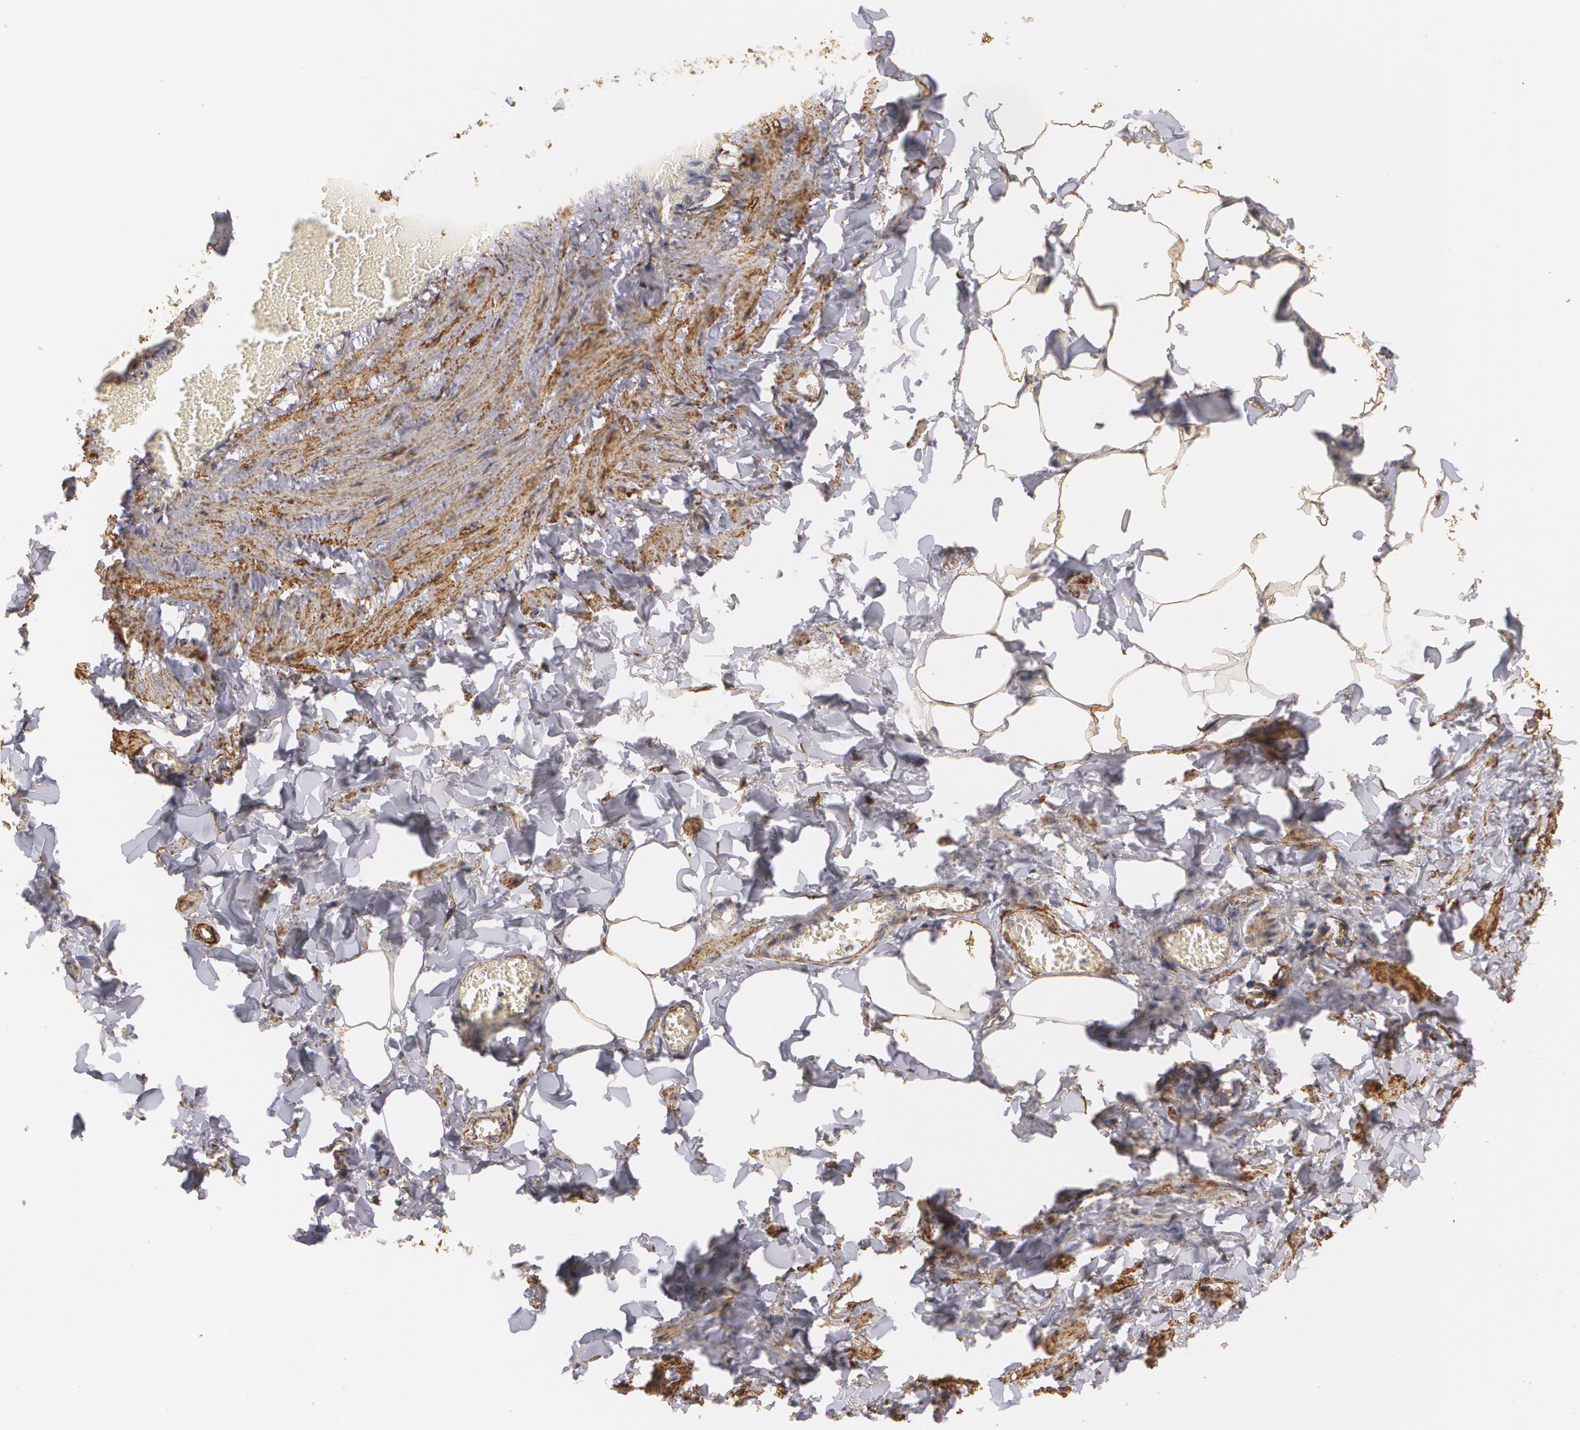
{"staining": {"intensity": "strong", "quantity": ">75%", "location": "cytoplasmic/membranous"}, "tissue": "adipose tissue", "cell_type": "Adipocytes", "image_type": "normal", "snomed": [{"axis": "morphology", "description": "Normal tissue, NOS"}, {"axis": "topography", "description": "Vascular tissue"}], "caption": "This histopathology image shows immunohistochemistry staining of unremarkable human adipose tissue, with high strong cytoplasmic/membranous expression in approximately >75% of adipocytes.", "gene": "CYB5R3", "patient": {"sex": "male", "age": 41}}